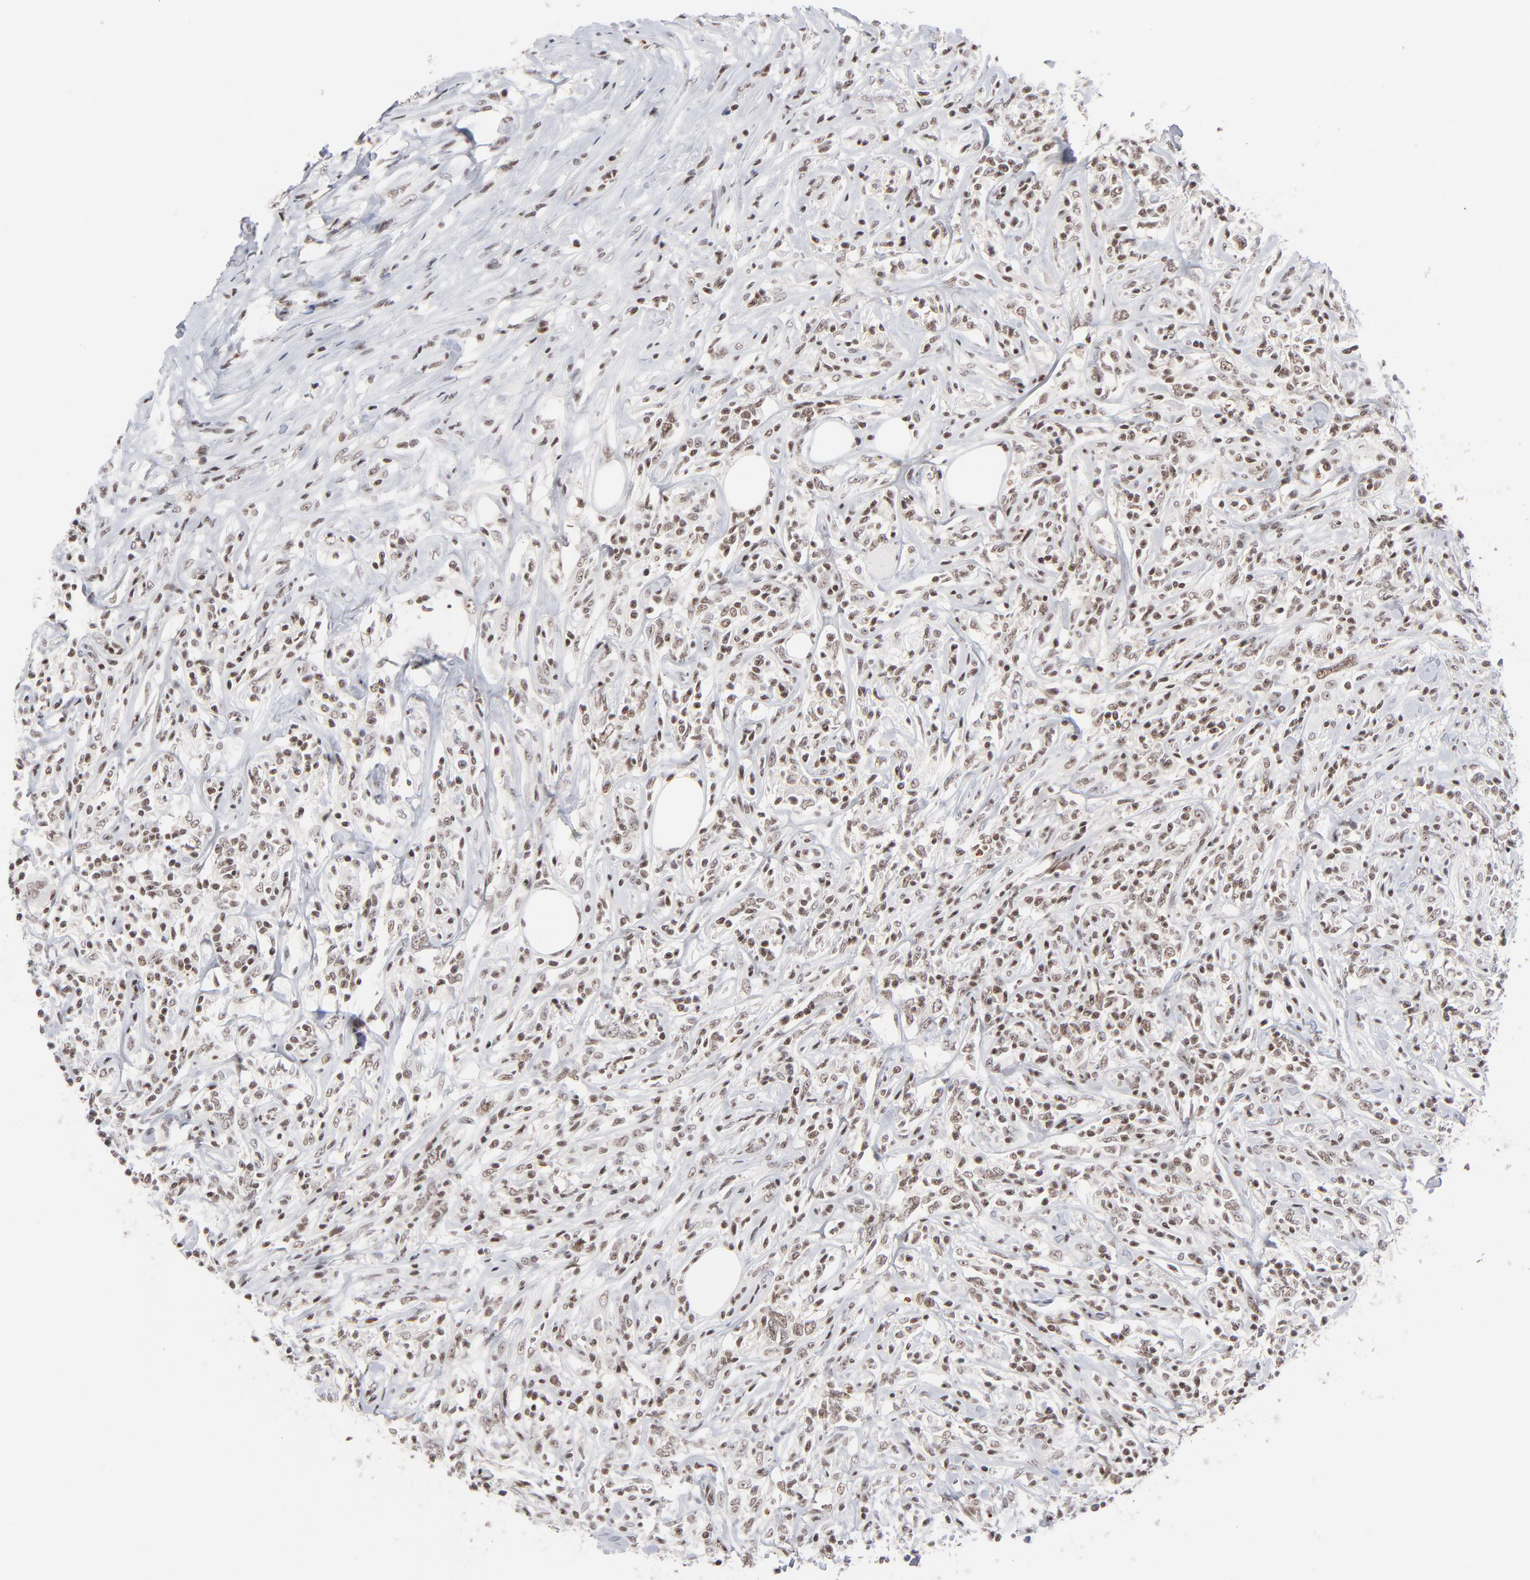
{"staining": {"intensity": "weak", "quantity": ">75%", "location": "nuclear"}, "tissue": "lymphoma", "cell_type": "Tumor cells", "image_type": "cancer", "snomed": [{"axis": "morphology", "description": "Malignant lymphoma, non-Hodgkin's type, High grade"}, {"axis": "topography", "description": "Lymph node"}], "caption": "This micrograph shows IHC staining of human lymphoma, with low weak nuclear expression in approximately >75% of tumor cells.", "gene": "ZNF143", "patient": {"sex": "female", "age": 84}}